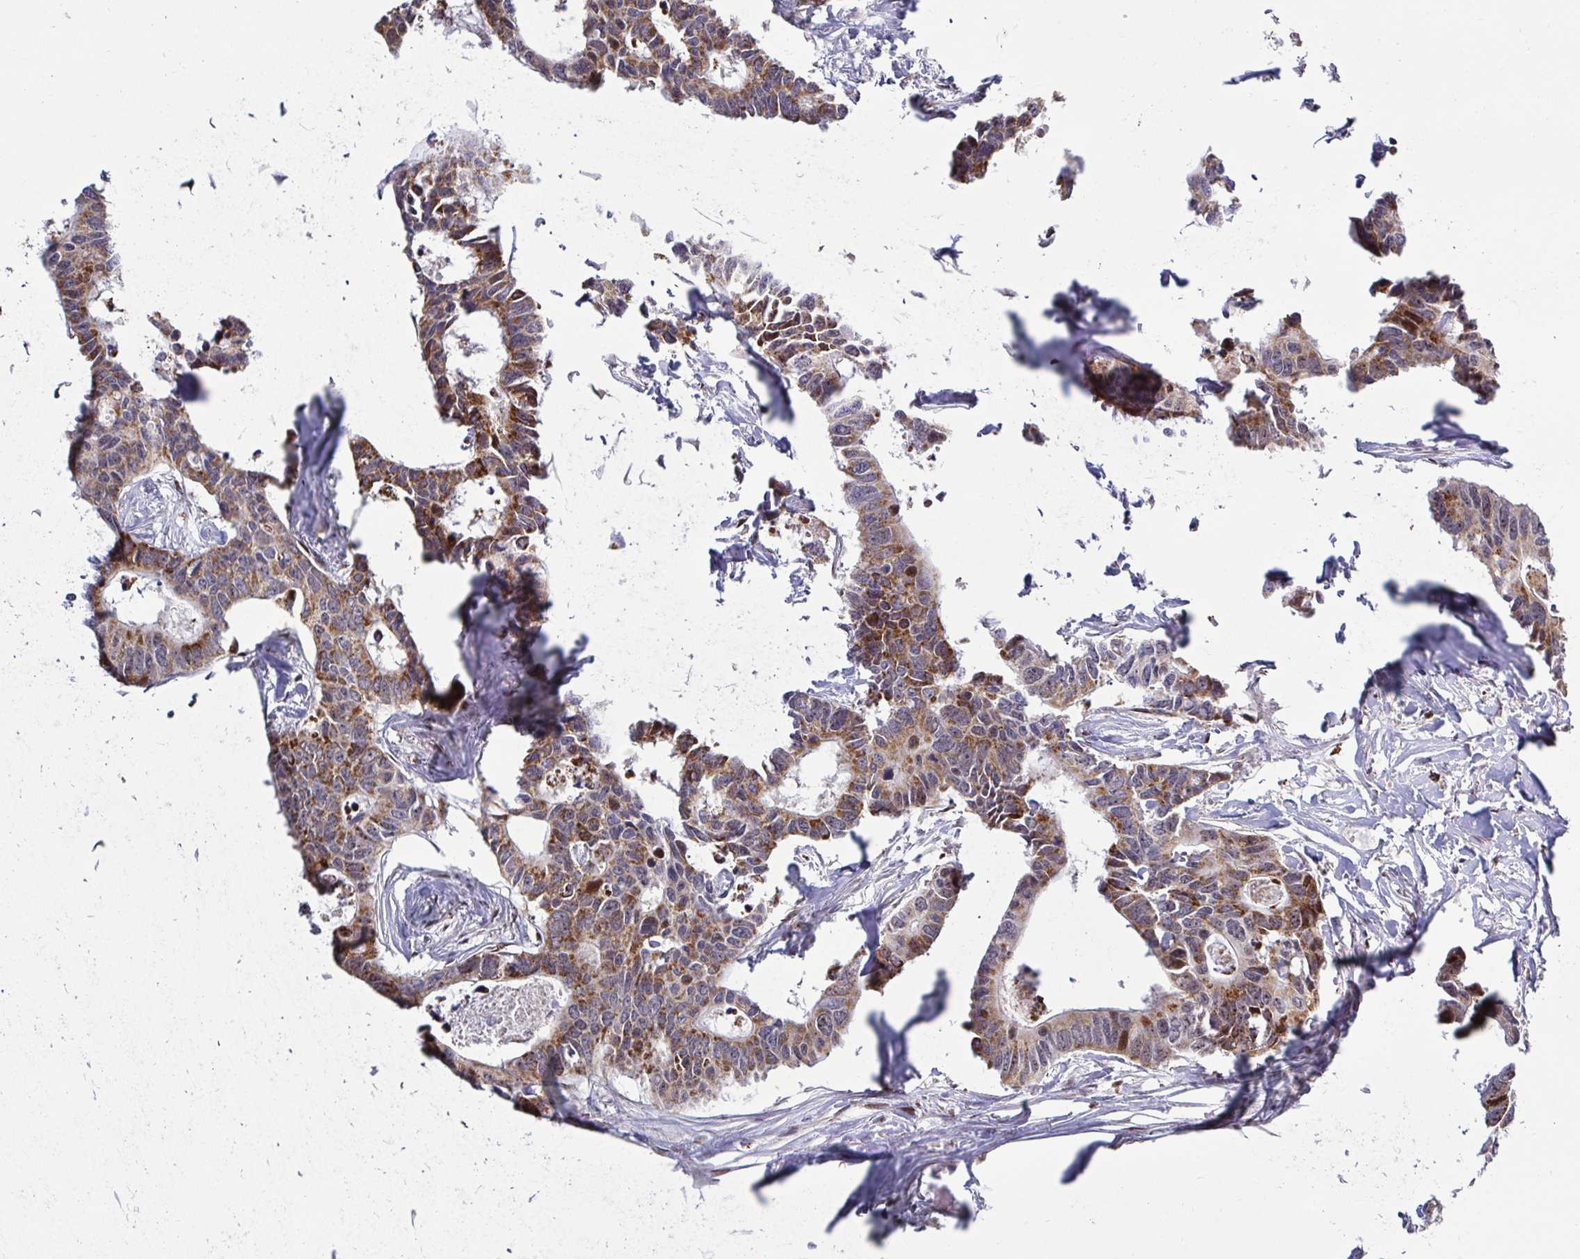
{"staining": {"intensity": "moderate", "quantity": ">75%", "location": "cytoplasmic/membranous"}, "tissue": "colorectal cancer", "cell_type": "Tumor cells", "image_type": "cancer", "snomed": [{"axis": "morphology", "description": "Adenocarcinoma, NOS"}, {"axis": "topography", "description": "Rectum"}], "caption": "Tumor cells exhibit medium levels of moderate cytoplasmic/membranous expression in approximately >75% of cells in colorectal cancer (adenocarcinoma). (Stains: DAB (3,3'-diaminobenzidine) in brown, nuclei in blue, Microscopy: brightfield microscopy at high magnification).", "gene": "DZIP1", "patient": {"sex": "male", "age": 57}}